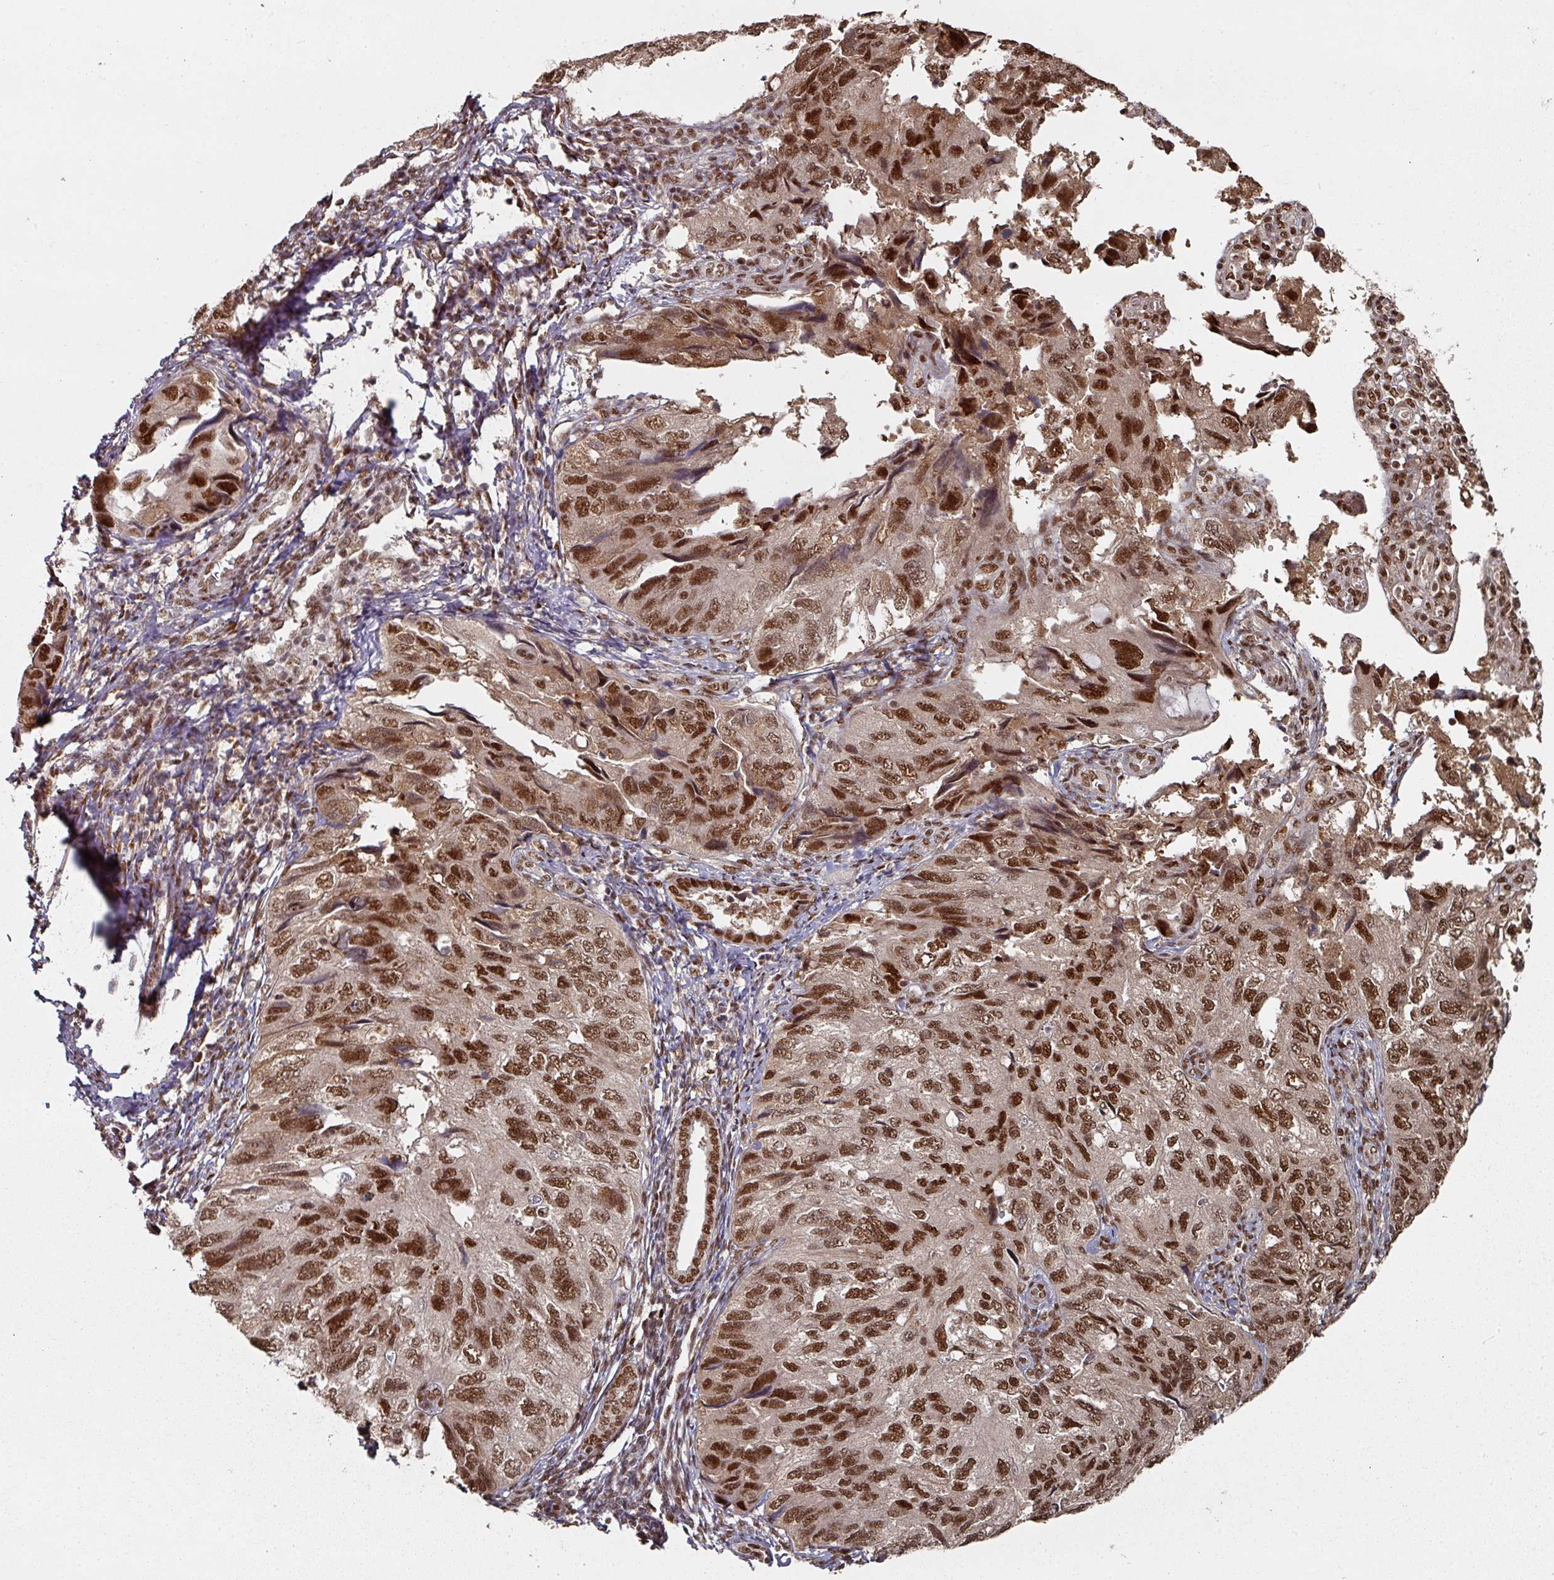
{"staining": {"intensity": "strong", "quantity": ">75%", "location": "cytoplasmic/membranous,nuclear"}, "tissue": "endometrial cancer", "cell_type": "Tumor cells", "image_type": "cancer", "snomed": [{"axis": "morphology", "description": "Carcinoma, NOS"}, {"axis": "topography", "description": "Uterus"}], "caption": "Immunohistochemical staining of human carcinoma (endometrial) demonstrates strong cytoplasmic/membranous and nuclear protein staining in approximately >75% of tumor cells.", "gene": "MEPCE", "patient": {"sex": "female", "age": 76}}